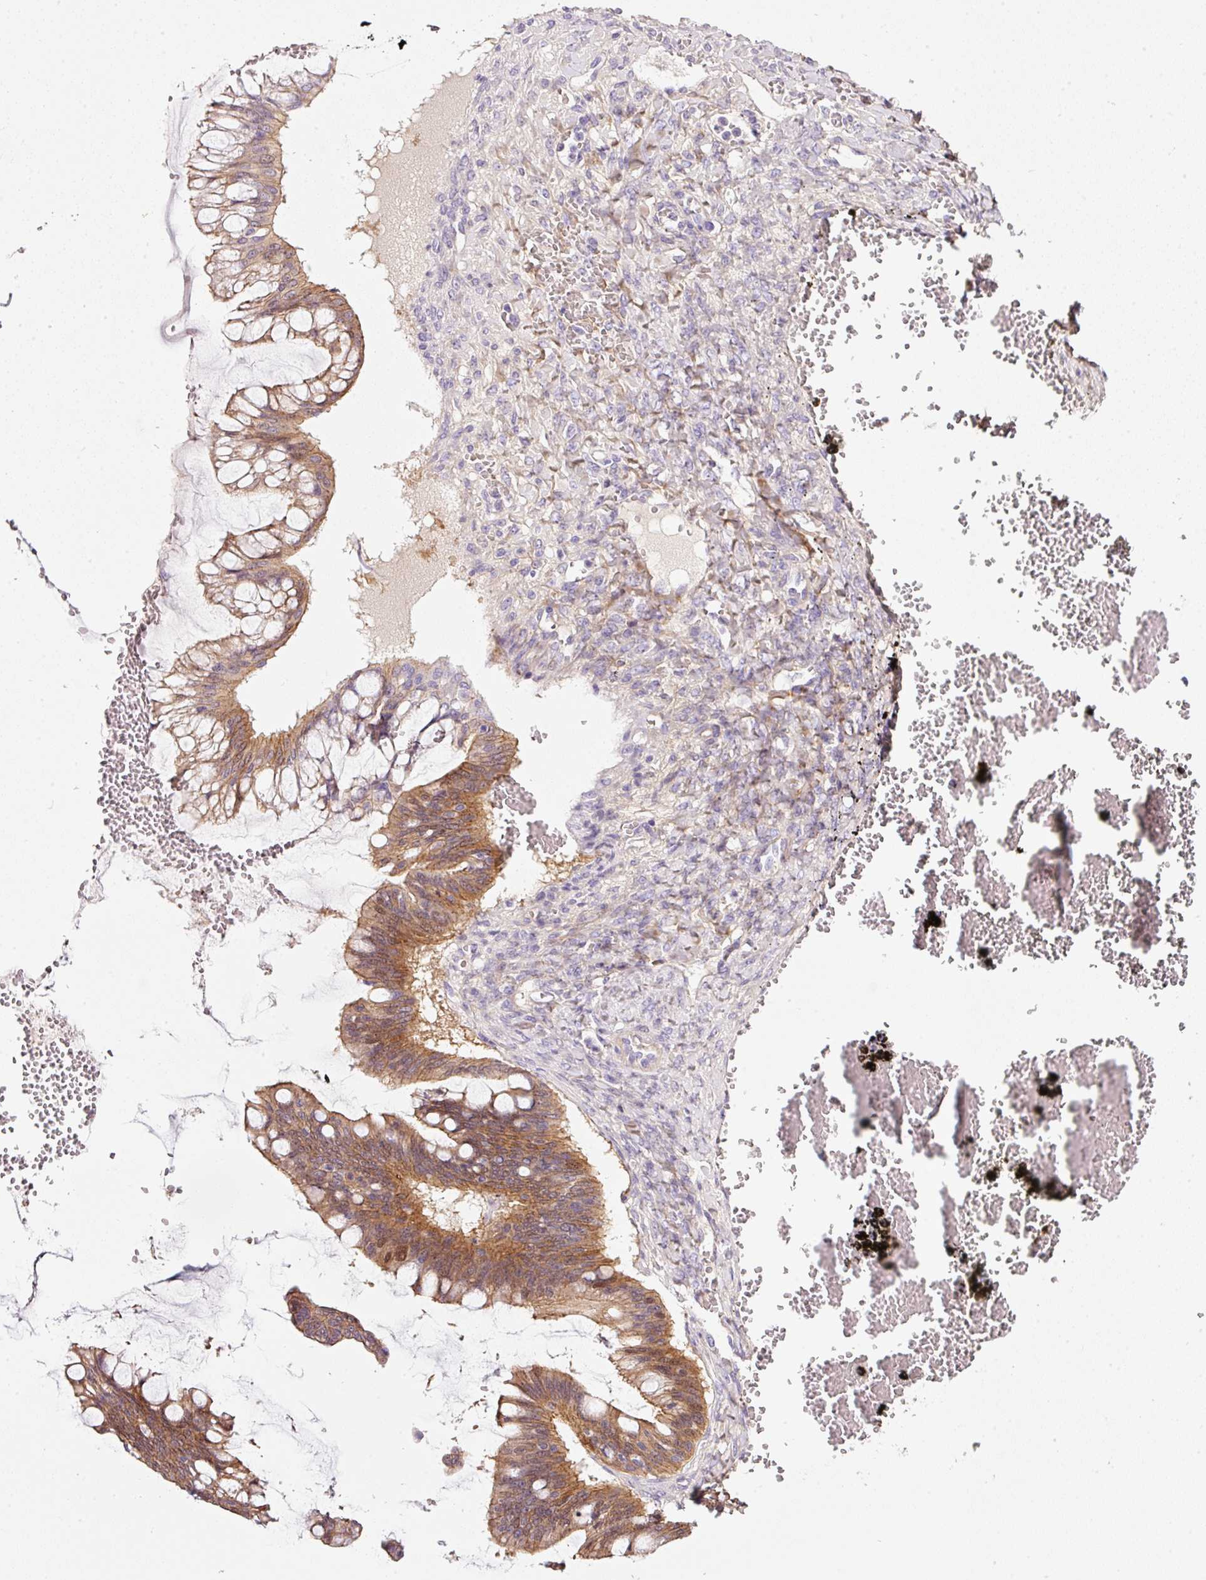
{"staining": {"intensity": "moderate", "quantity": ">75%", "location": "cytoplasmic/membranous"}, "tissue": "ovarian cancer", "cell_type": "Tumor cells", "image_type": "cancer", "snomed": [{"axis": "morphology", "description": "Cystadenocarcinoma, mucinous, NOS"}, {"axis": "topography", "description": "Ovary"}], "caption": "Human ovarian cancer stained with a brown dye shows moderate cytoplasmic/membranous positive staining in about >75% of tumor cells.", "gene": "SOS2", "patient": {"sex": "female", "age": 73}}